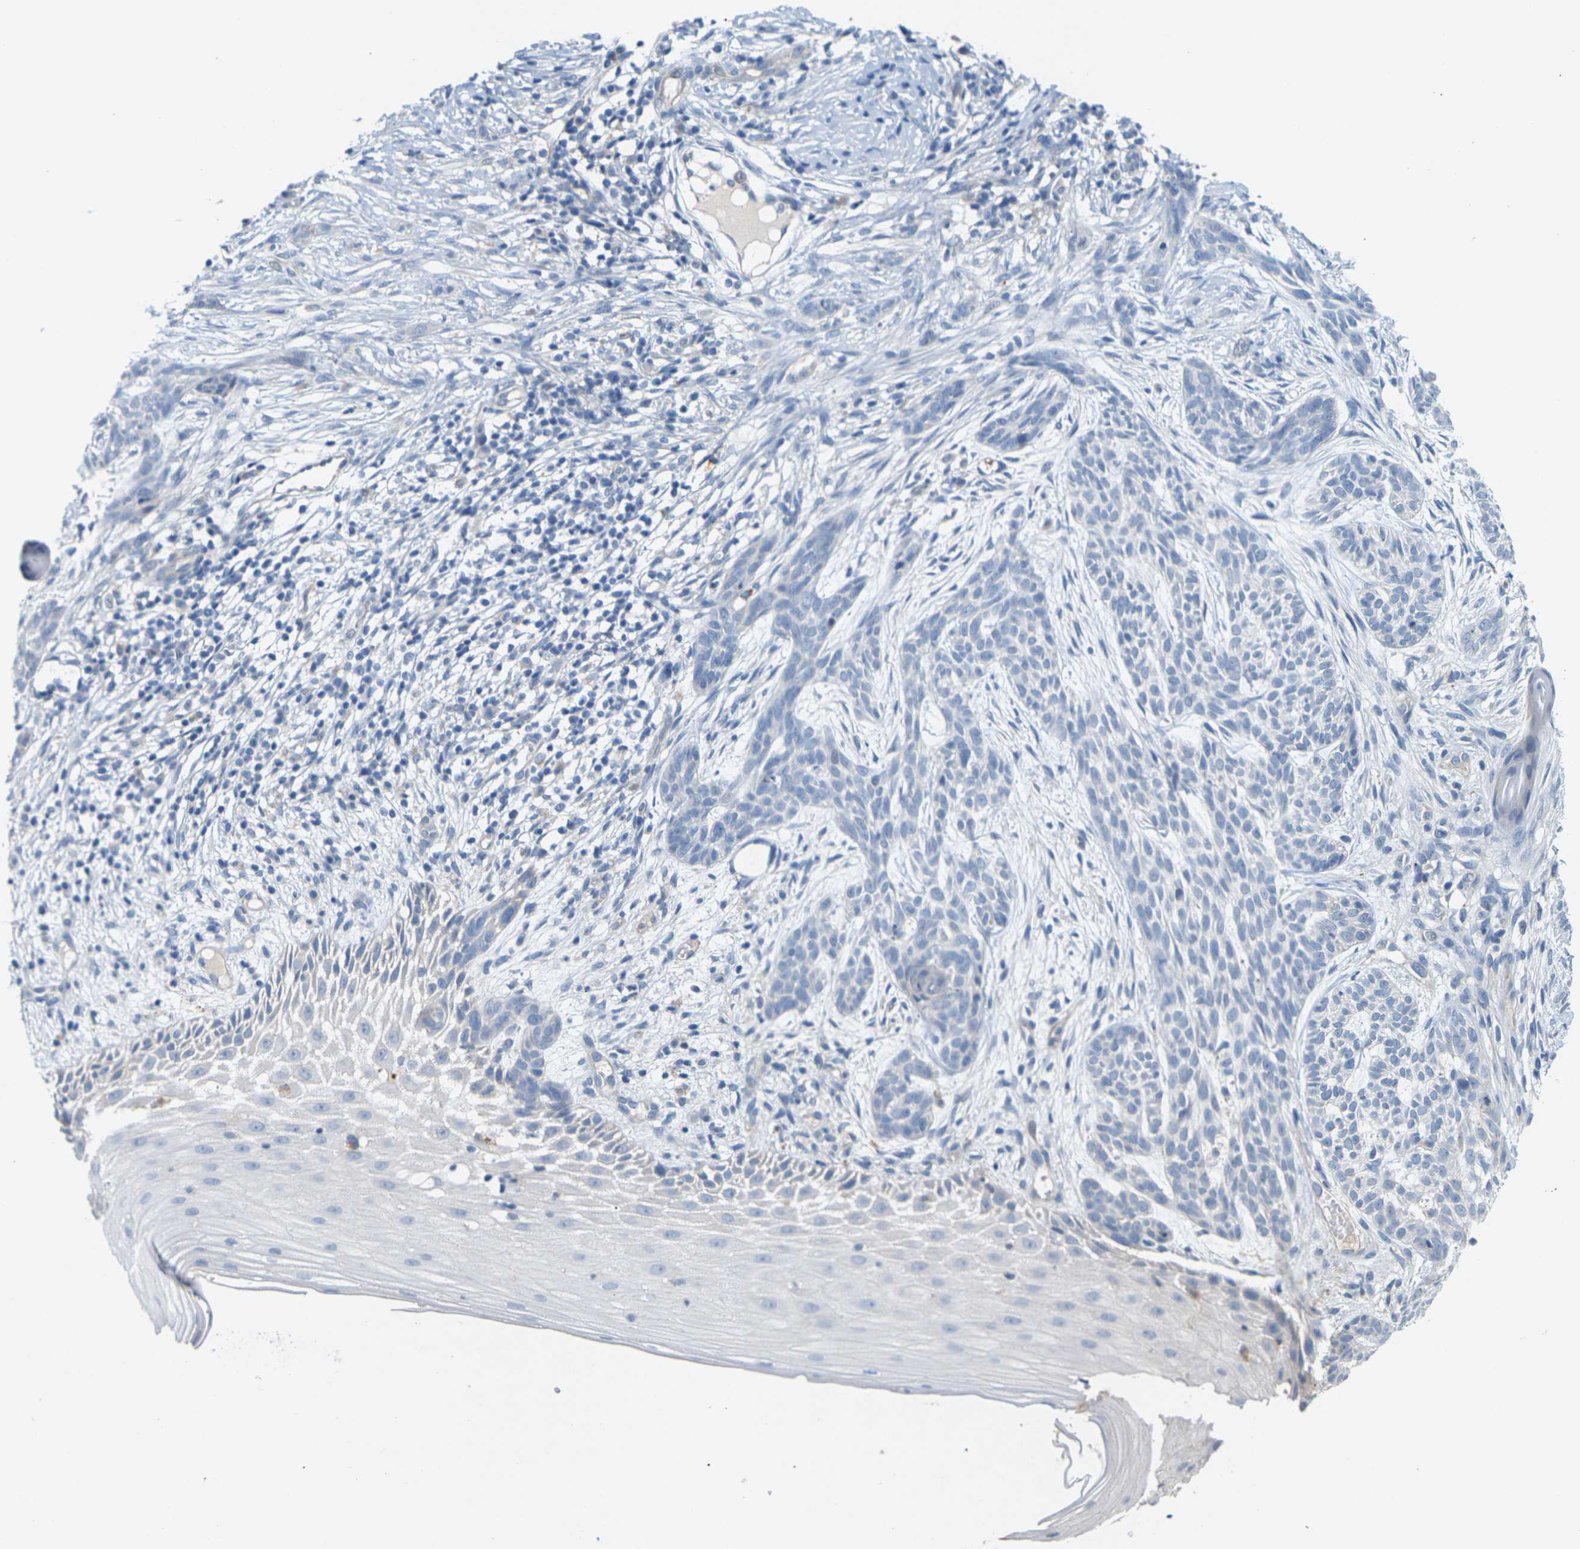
{"staining": {"intensity": "negative", "quantity": "none", "location": "none"}, "tissue": "skin cancer", "cell_type": "Tumor cells", "image_type": "cancer", "snomed": [{"axis": "morphology", "description": "Basal cell carcinoma"}, {"axis": "topography", "description": "Skin"}], "caption": "Tumor cells are negative for protein expression in human skin basal cell carcinoma.", "gene": "ITGA5", "patient": {"sex": "female", "age": 59}}